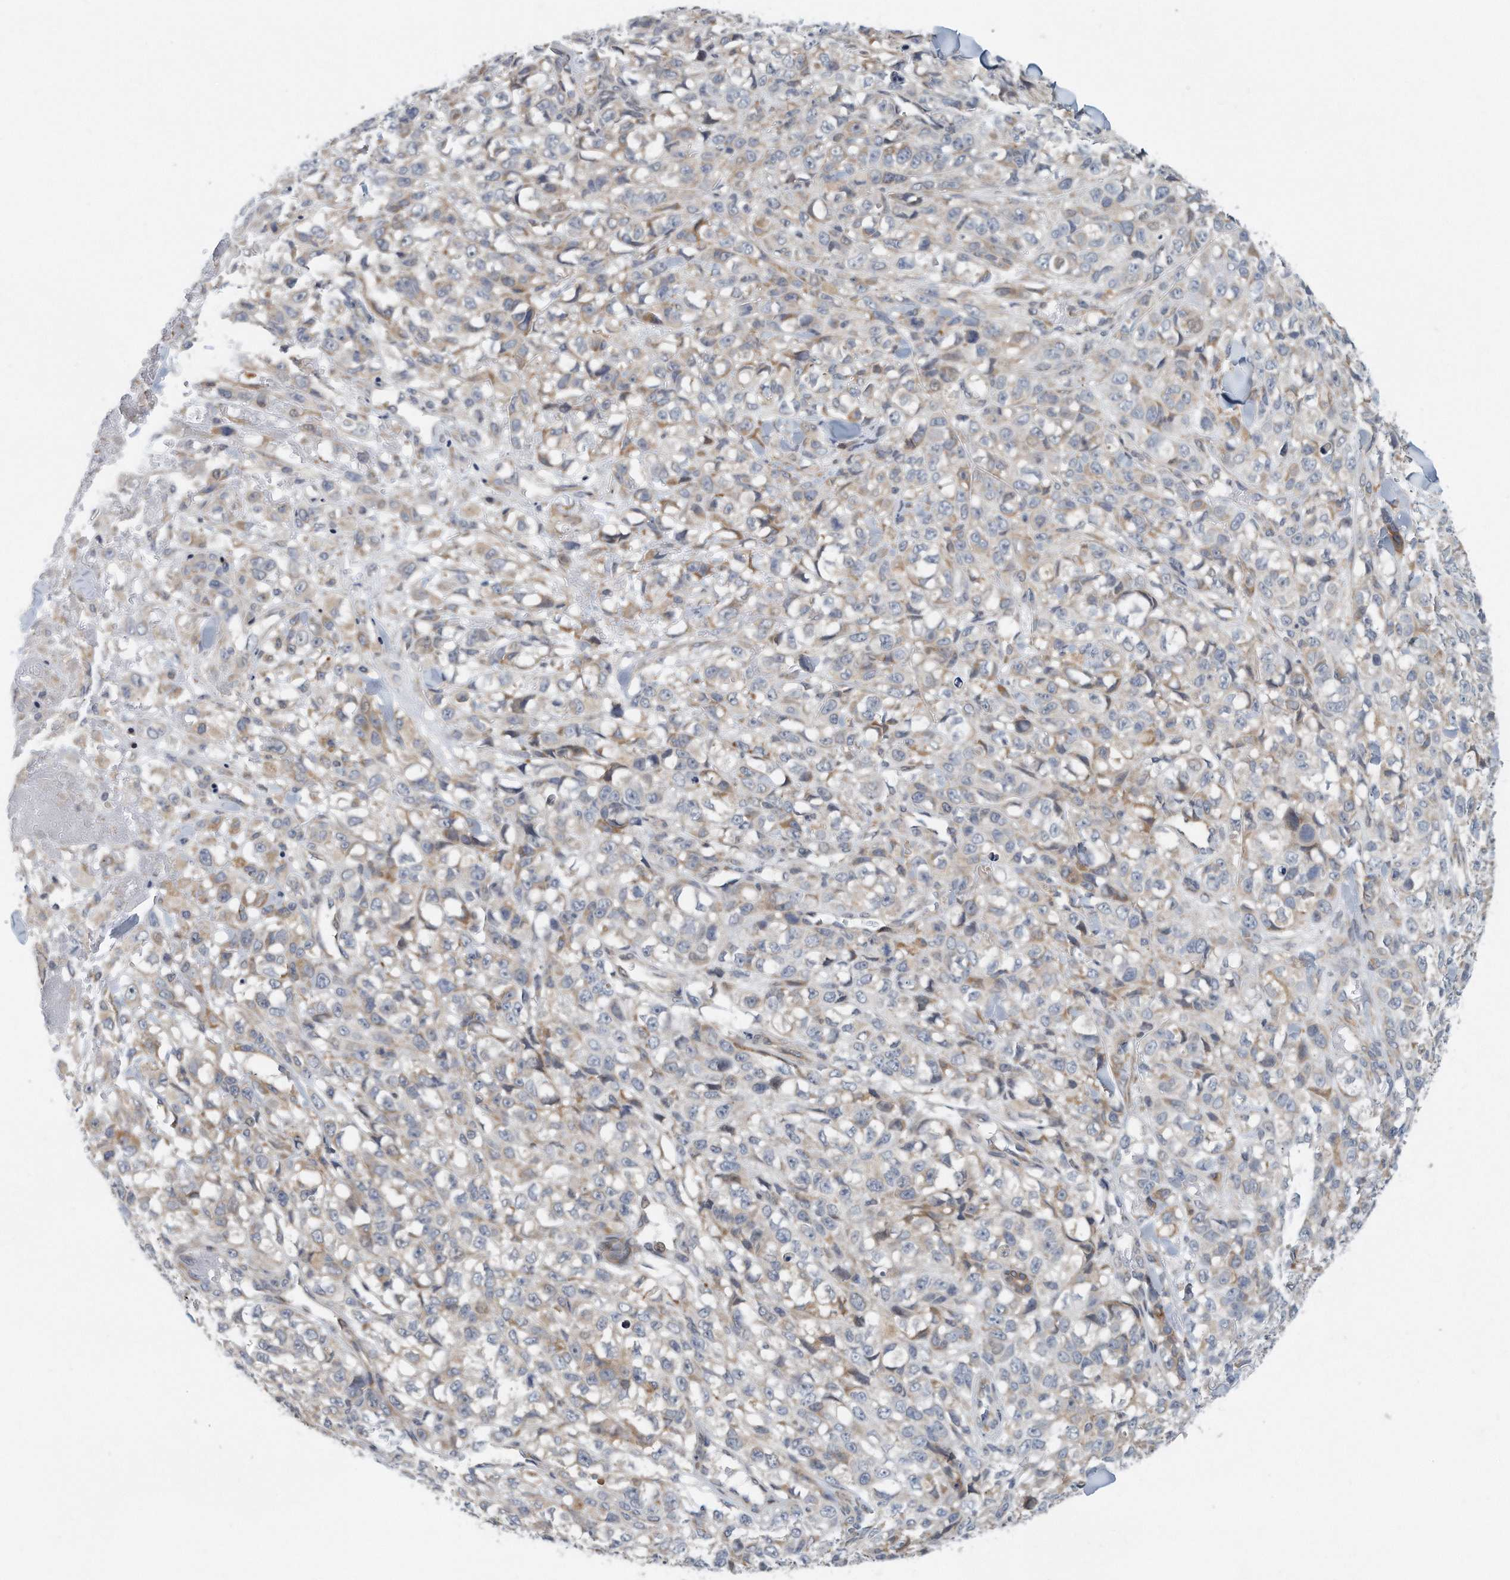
{"staining": {"intensity": "weak", "quantity": "<25%", "location": "cytoplasmic/membranous"}, "tissue": "melanoma", "cell_type": "Tumor cells", "image_type": "cancer", "snomed": [{"axis": "morphology", "description": "Malignant melanoma, Metastatic site"}, {"axis": "topography", "description": "Skin"}], "caption": "A micrograph of malignant melanoma (metastatic site) stained for a protein reveals no brown staining in tumor cells.", "gene": "VLDLR", "patient": {"sex": "female", "age": 72}}